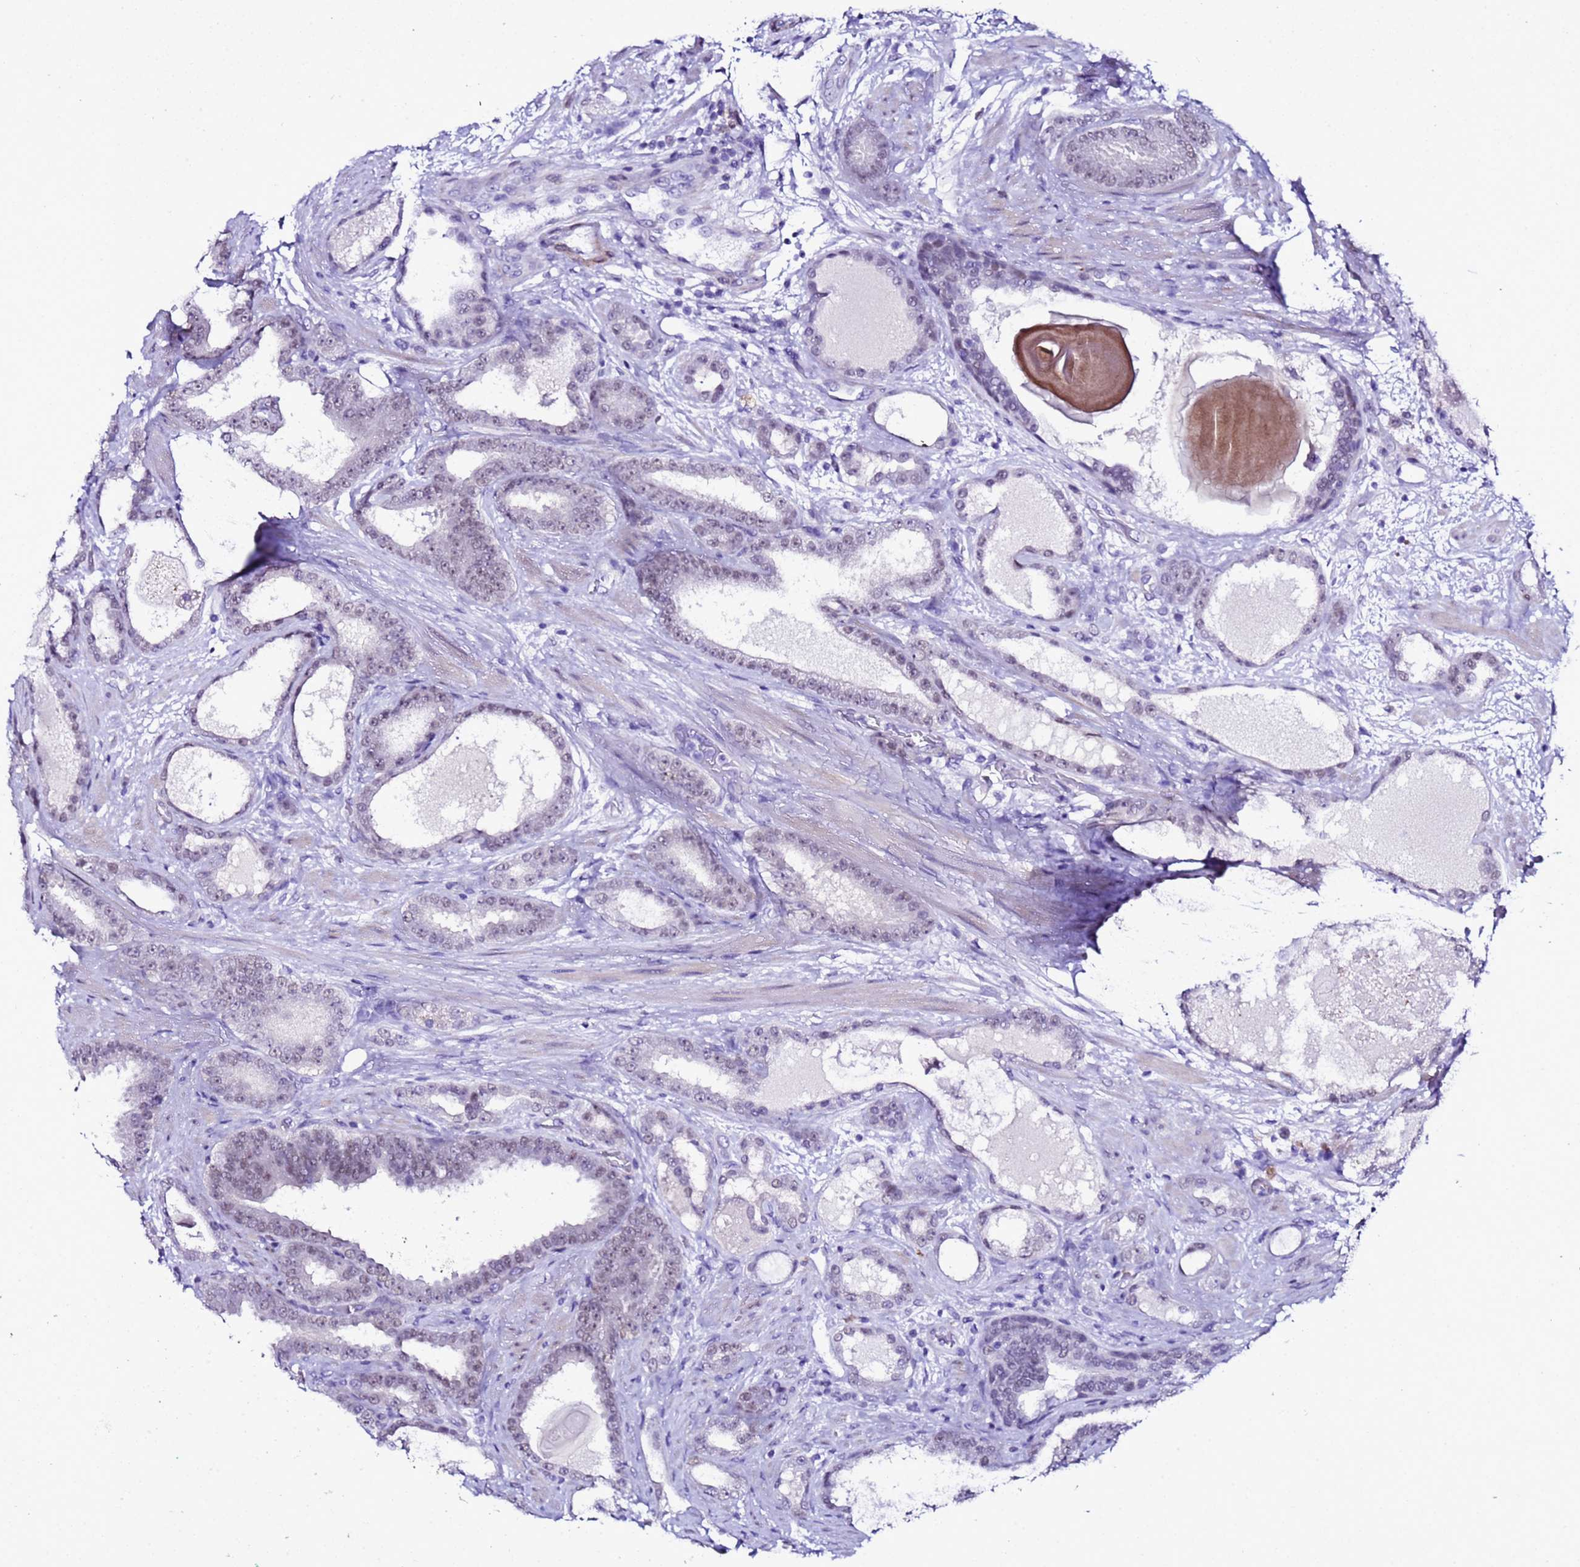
{"staining": {"intensity": "weak", "quantity": ">75%", "location": "nuclear"}, "tissue": "prostate cancer", "cell_type": "Tumor cells", "image_type": "cancer", "snomed": [{"axis": "morphology", "description": "Adenocarcinoma, High grade"}, {"axis": "topography", "description": "Prostate"}], "caption": "Human prostate high-grade adenocarcinoma stained with a brown dye displays weak nuclear positive staining in approximately >75% of tumor cells.", "gene": "BCL7A", "patient": {"sex": "male", "age": 60}}